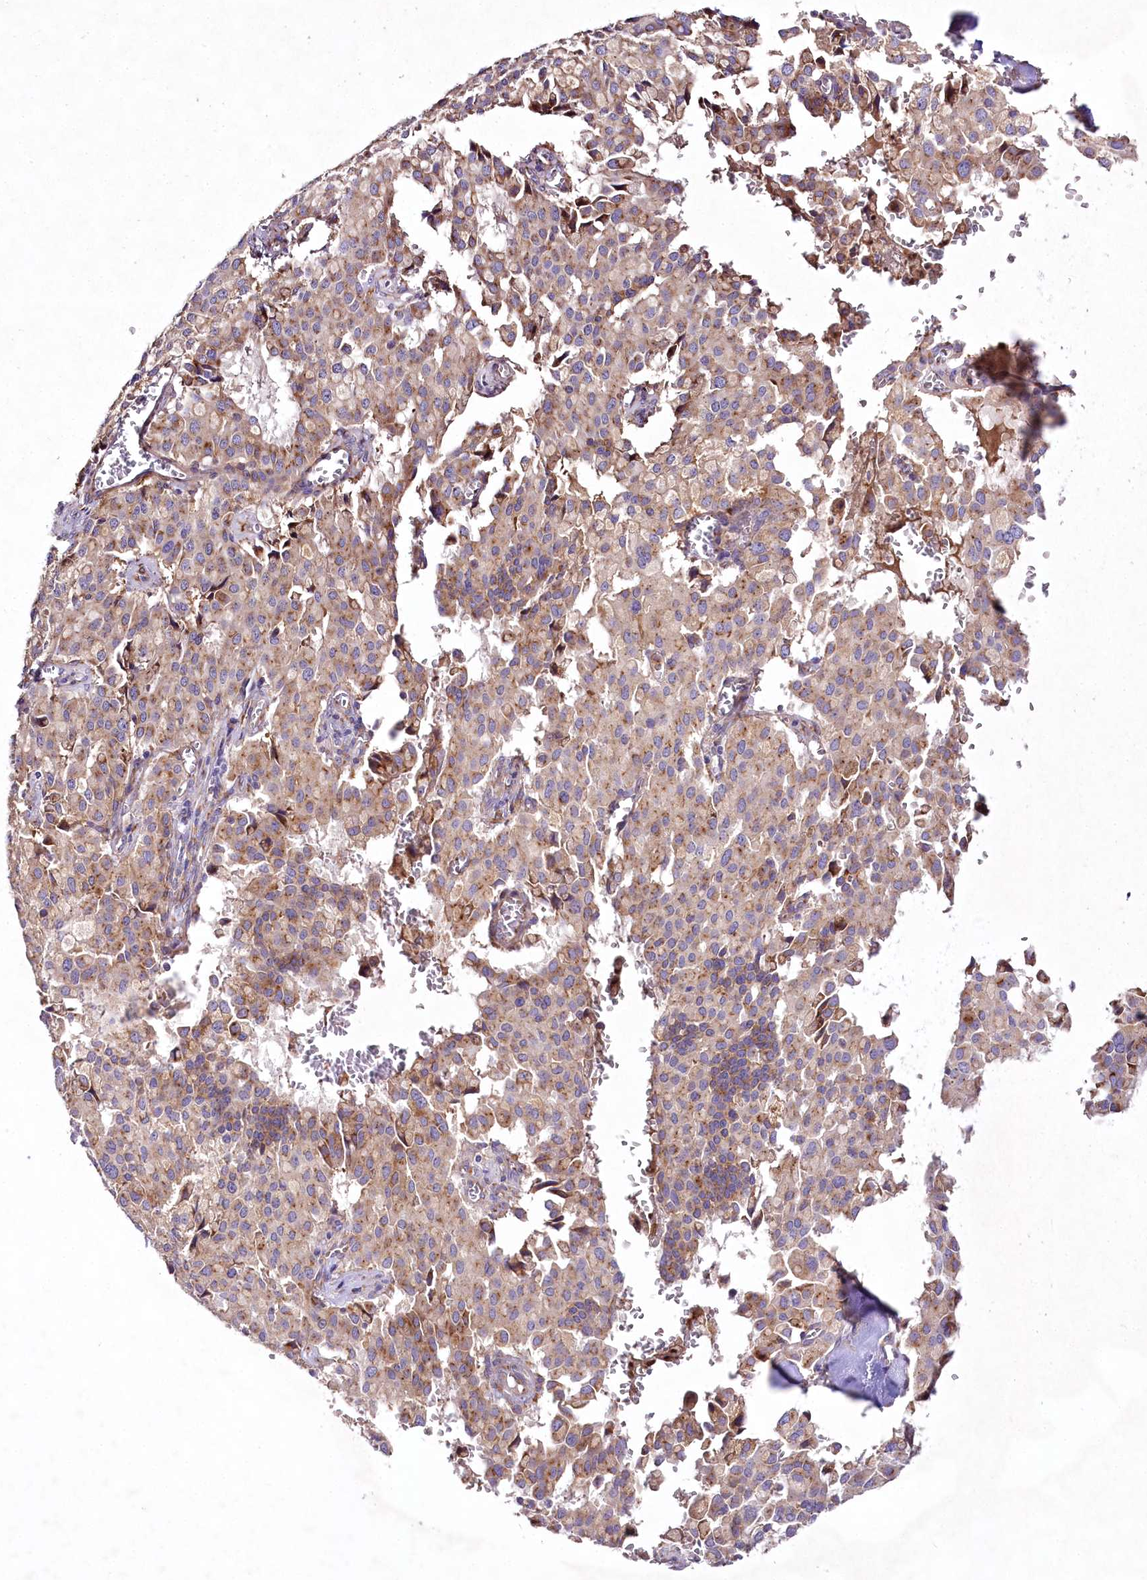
{"staining": {"intensity": "moderate", "quantity": "25%-75%", "location": "cytoplasmic/membranous"}, "tissue": "pancreatic cancer", "cell_type": "Tumor cells", "image_type": "cancer", "snomed": [{"axis": "morphology", "description": "Adenocarcinoma, NOS"}, {"axis": "topography", "description": "Pancreas"}], "caption": "IHC staining of pancreatic cancer (adenocarcinoma), which reveals medium levels of moderate cytoplasmic/membranous staining in approximately 25%-75% of tumor cells indicating moderate cytoplasmic/membranous protein expression. The staining was performed using DAB (brown) for protein detection and nuclei were counterstained in hematoxylin (blue).", "gene": "STX6", "patient": {"sex": "male", "age": 65}}